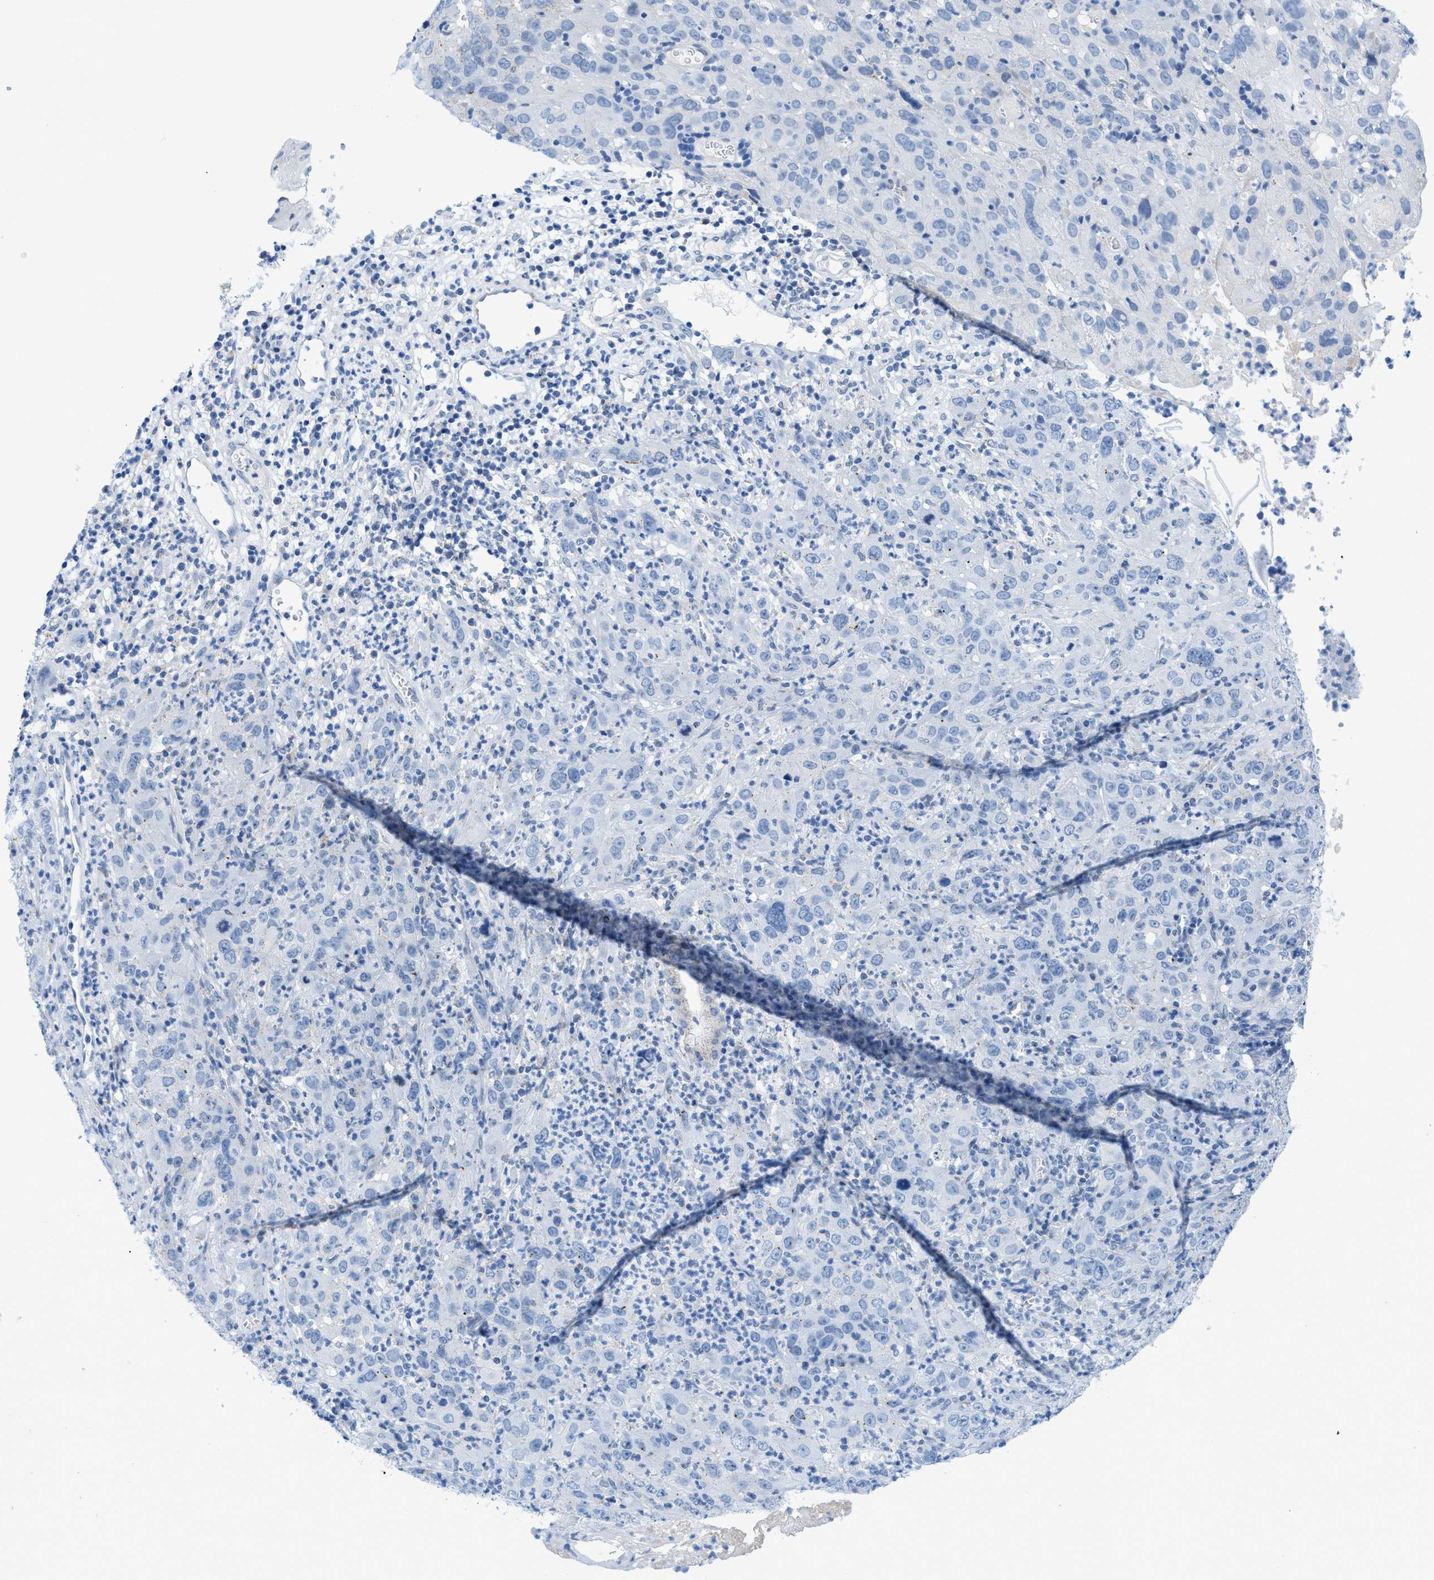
{"staining": {"intensity": "negative", "quantity": "none", "location": "none"}, "tissue": "cervical cancer", "cell_type": "Tumor cells", "image_type": "cancer", "snomed": [{"axis": "morphology", "description": "Squamous cell carcinoma, NOS"}, {"axis": "topography", "description": "Cervix"}], "caption": "Immunohistochemical staining of cervical cancer (squamous cell carcinoma) displays no significant expression in tumor cells.", "gene": "FDCSP", "patient": {"sex": "female", "age": 32}}